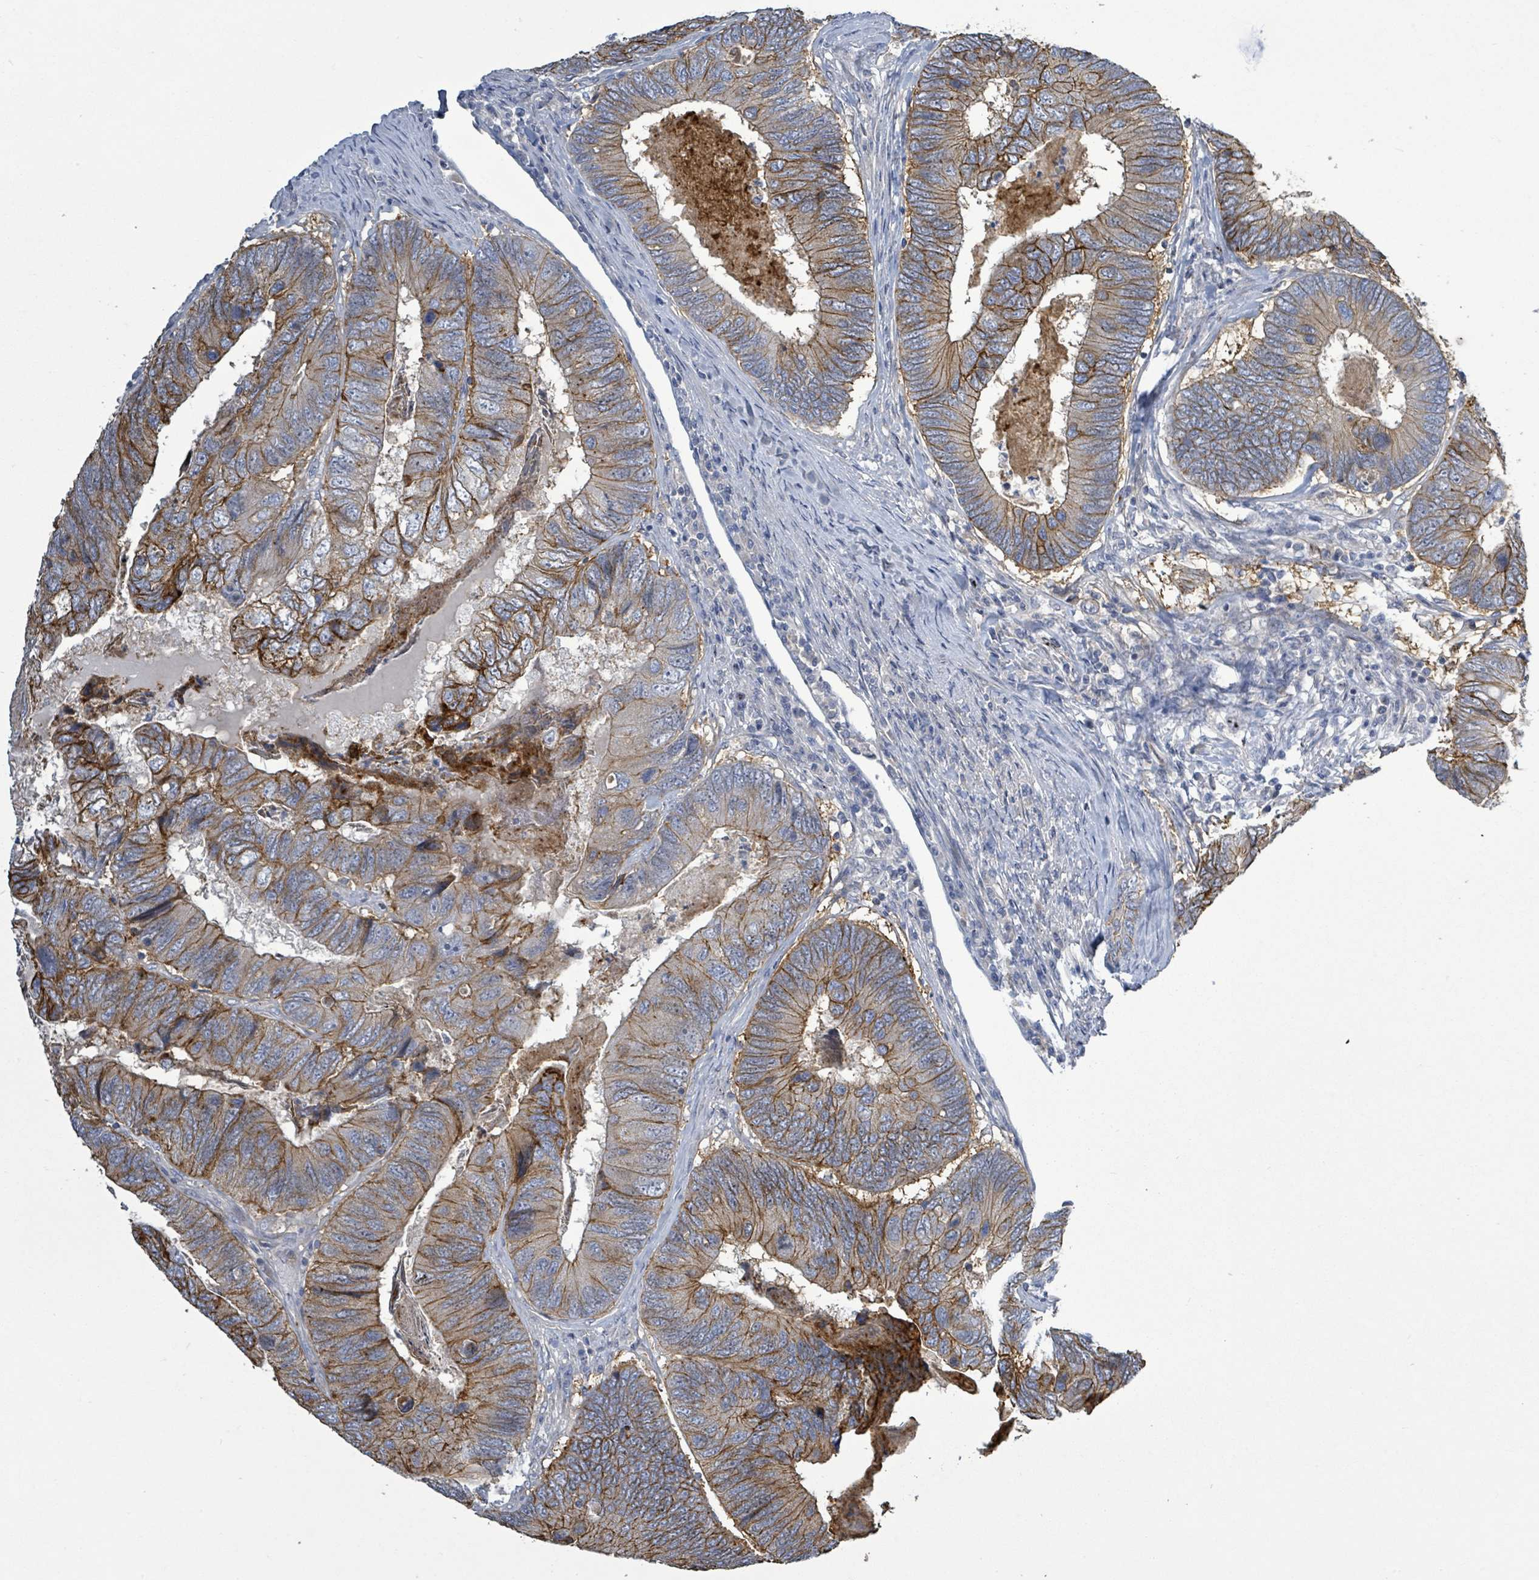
{"staining": {"intensity": "moderate", "quantity": ">75%", "location": "cytoplasmic/membranous"}, "tissue": "colorectal cancer", "cell_type": "Tumor cells", "image_type": "cancer", "snomed": [{"axis": "morphology", "description": "Adenocarcinoma, NOS"}, {"axis": "topography", "description": "Colon"}], "caption": "Protein staining of colorectal cancer (adenocarcinoma) tissue demonstrates moderate cytoplasmic/membranous positivity in approximately >75% of tumor cells.", "gene": "KRAS", "patient": {"sex": "female", "age": 67}}